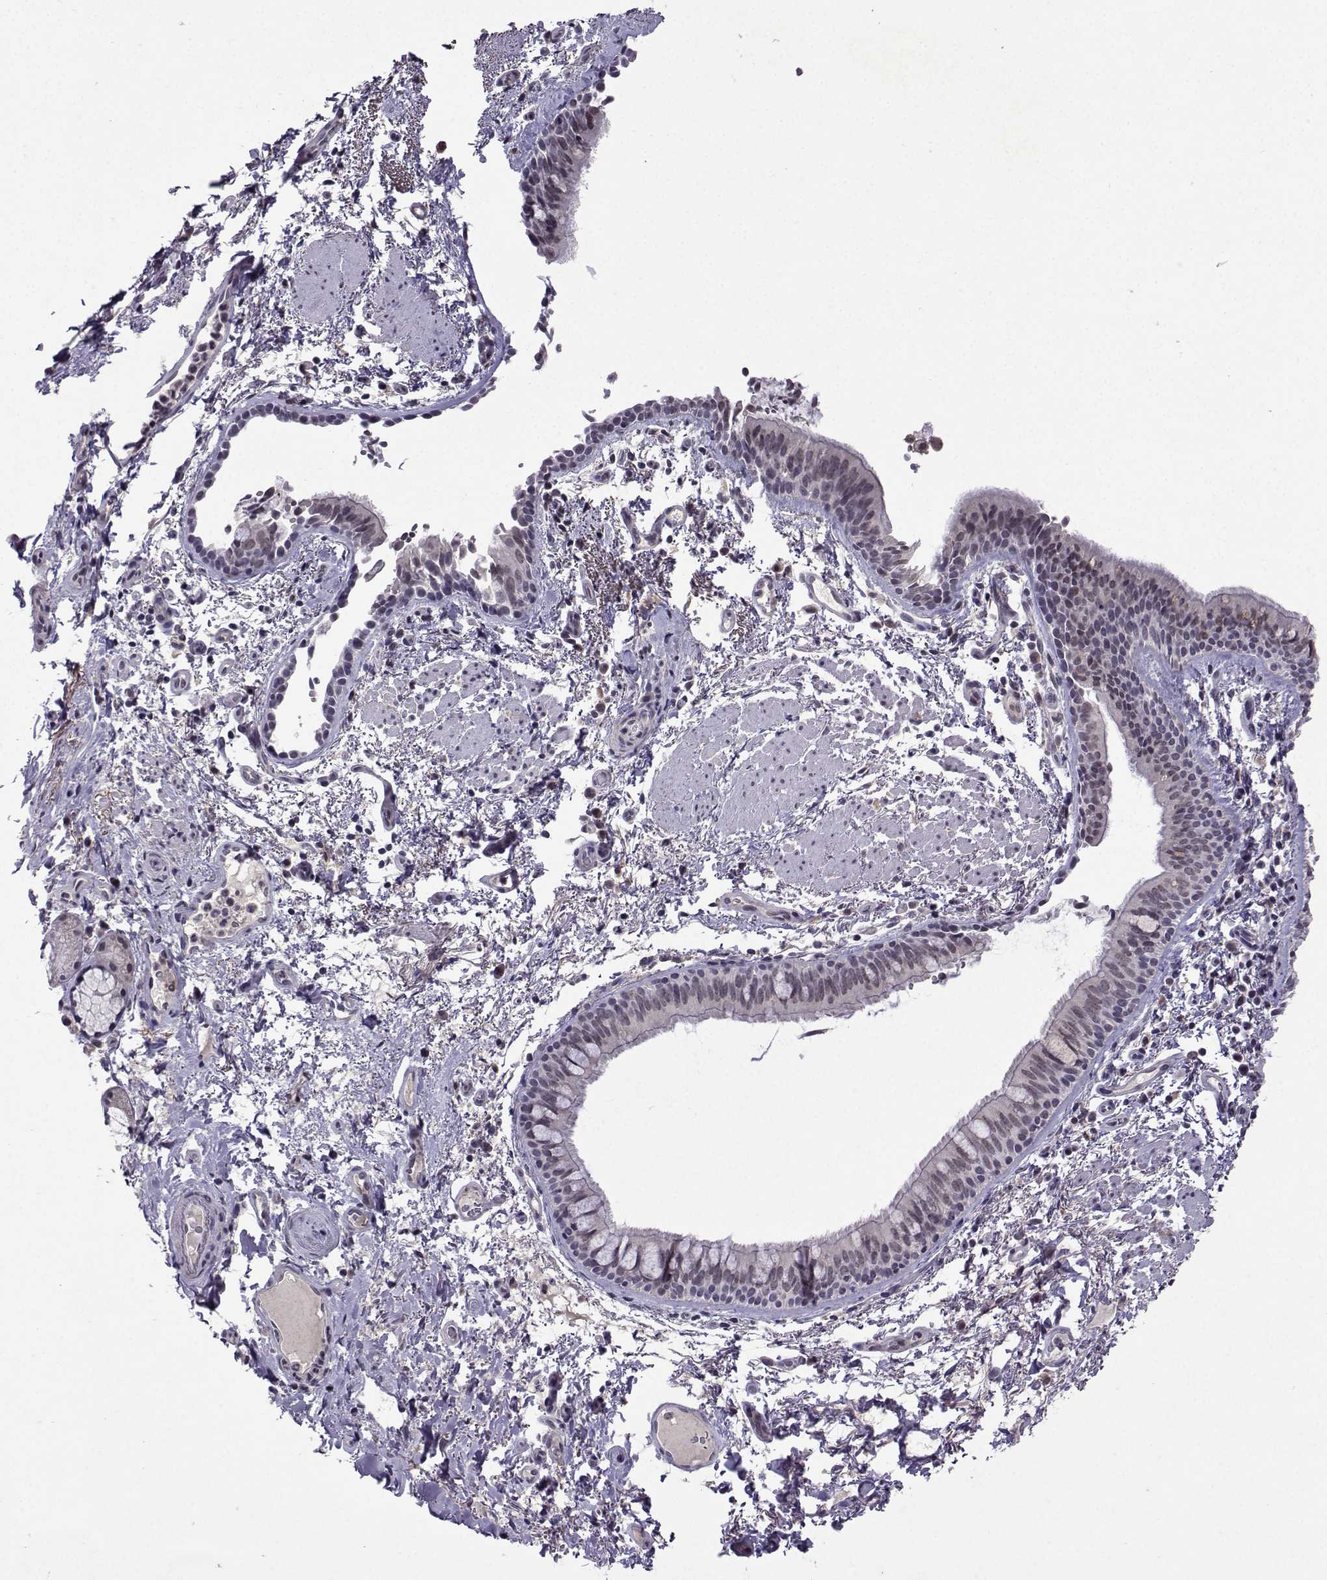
{"staining": {"intensity": "negative", "quantity": "none", "location": "none"}, "tissue": "bronchus", "cell_type": "Respiratory epithelial cells", "image_type": "normal", "snomed": [{"axis": "morphology", "description": "Normal tissue, NOS"}, {"axis": "topography", "description": "Bronchus"}], "caption": "A photomicrograph of bronchus stained for a protein reveals no brown staining in respiratory epithelial cells. (Stains: DAB (3,3'-diaminobenzidine) IHC with hematoxylin counter stain, Microscopy: brightfield microscopy at high magnification).", "gene": "CCL28", "patient": {"sex": "female", "age": 64}}